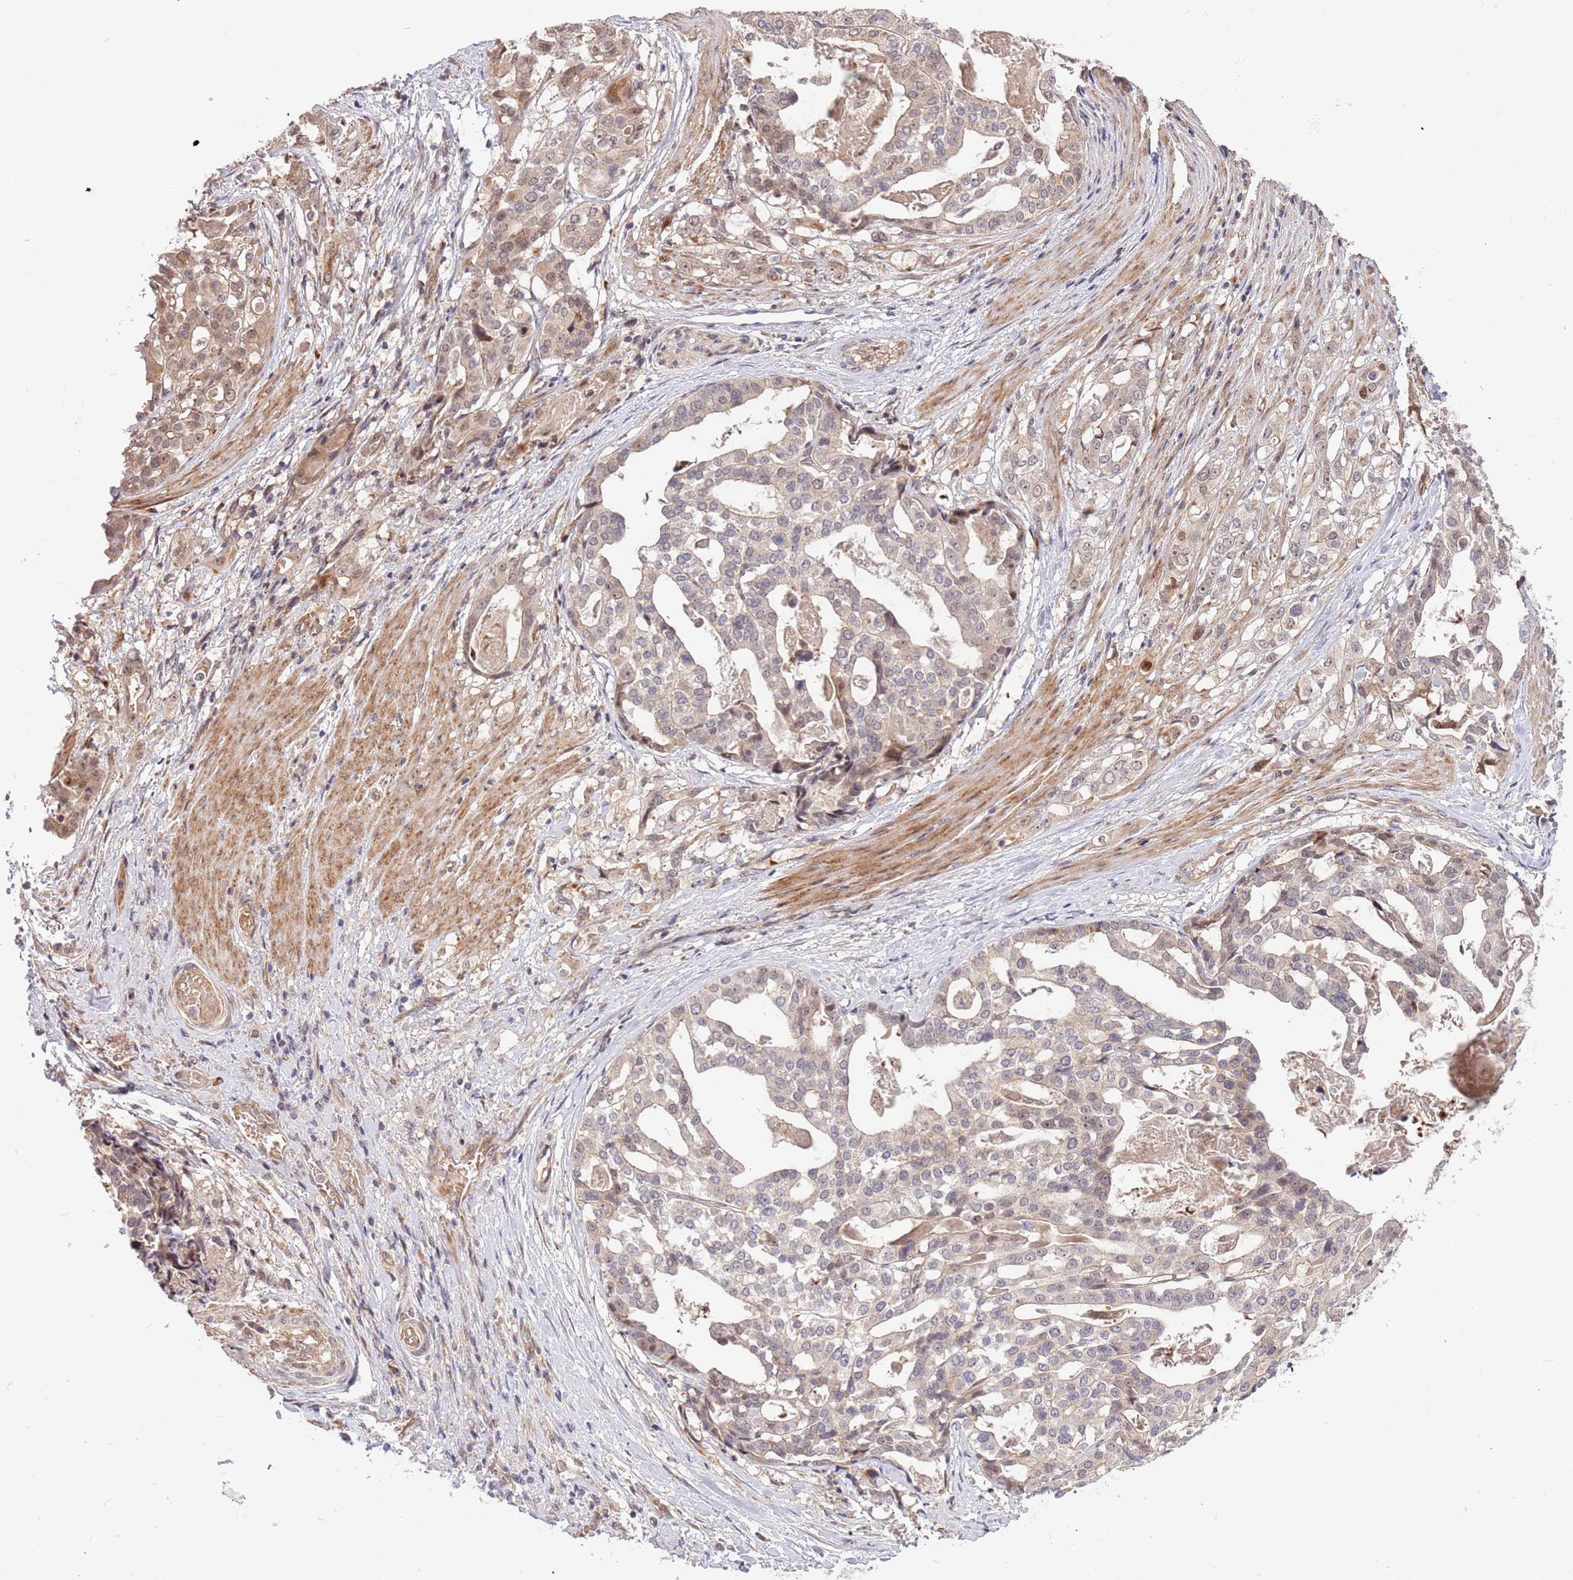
{"staining": {"intensity": "weak", "quantity": "<25%", "location": "nuclear"}, "tissue": "stomach cancer", "cell_type": "Tumor cells", "image_type": "cancer", "snomed": [{"axis": "morphology", "description": "Adenocarcinoma, NOS"}, {"axis": "topography", "description": "Stomach"}], "caption": "This is a histopathology image of immunohistochemistry staining of adenocarcinoma (stomach), which shows no positivity in tumor cells.", "gene": "HAUS3", "patient": {"sex": "male", "age": 48}}